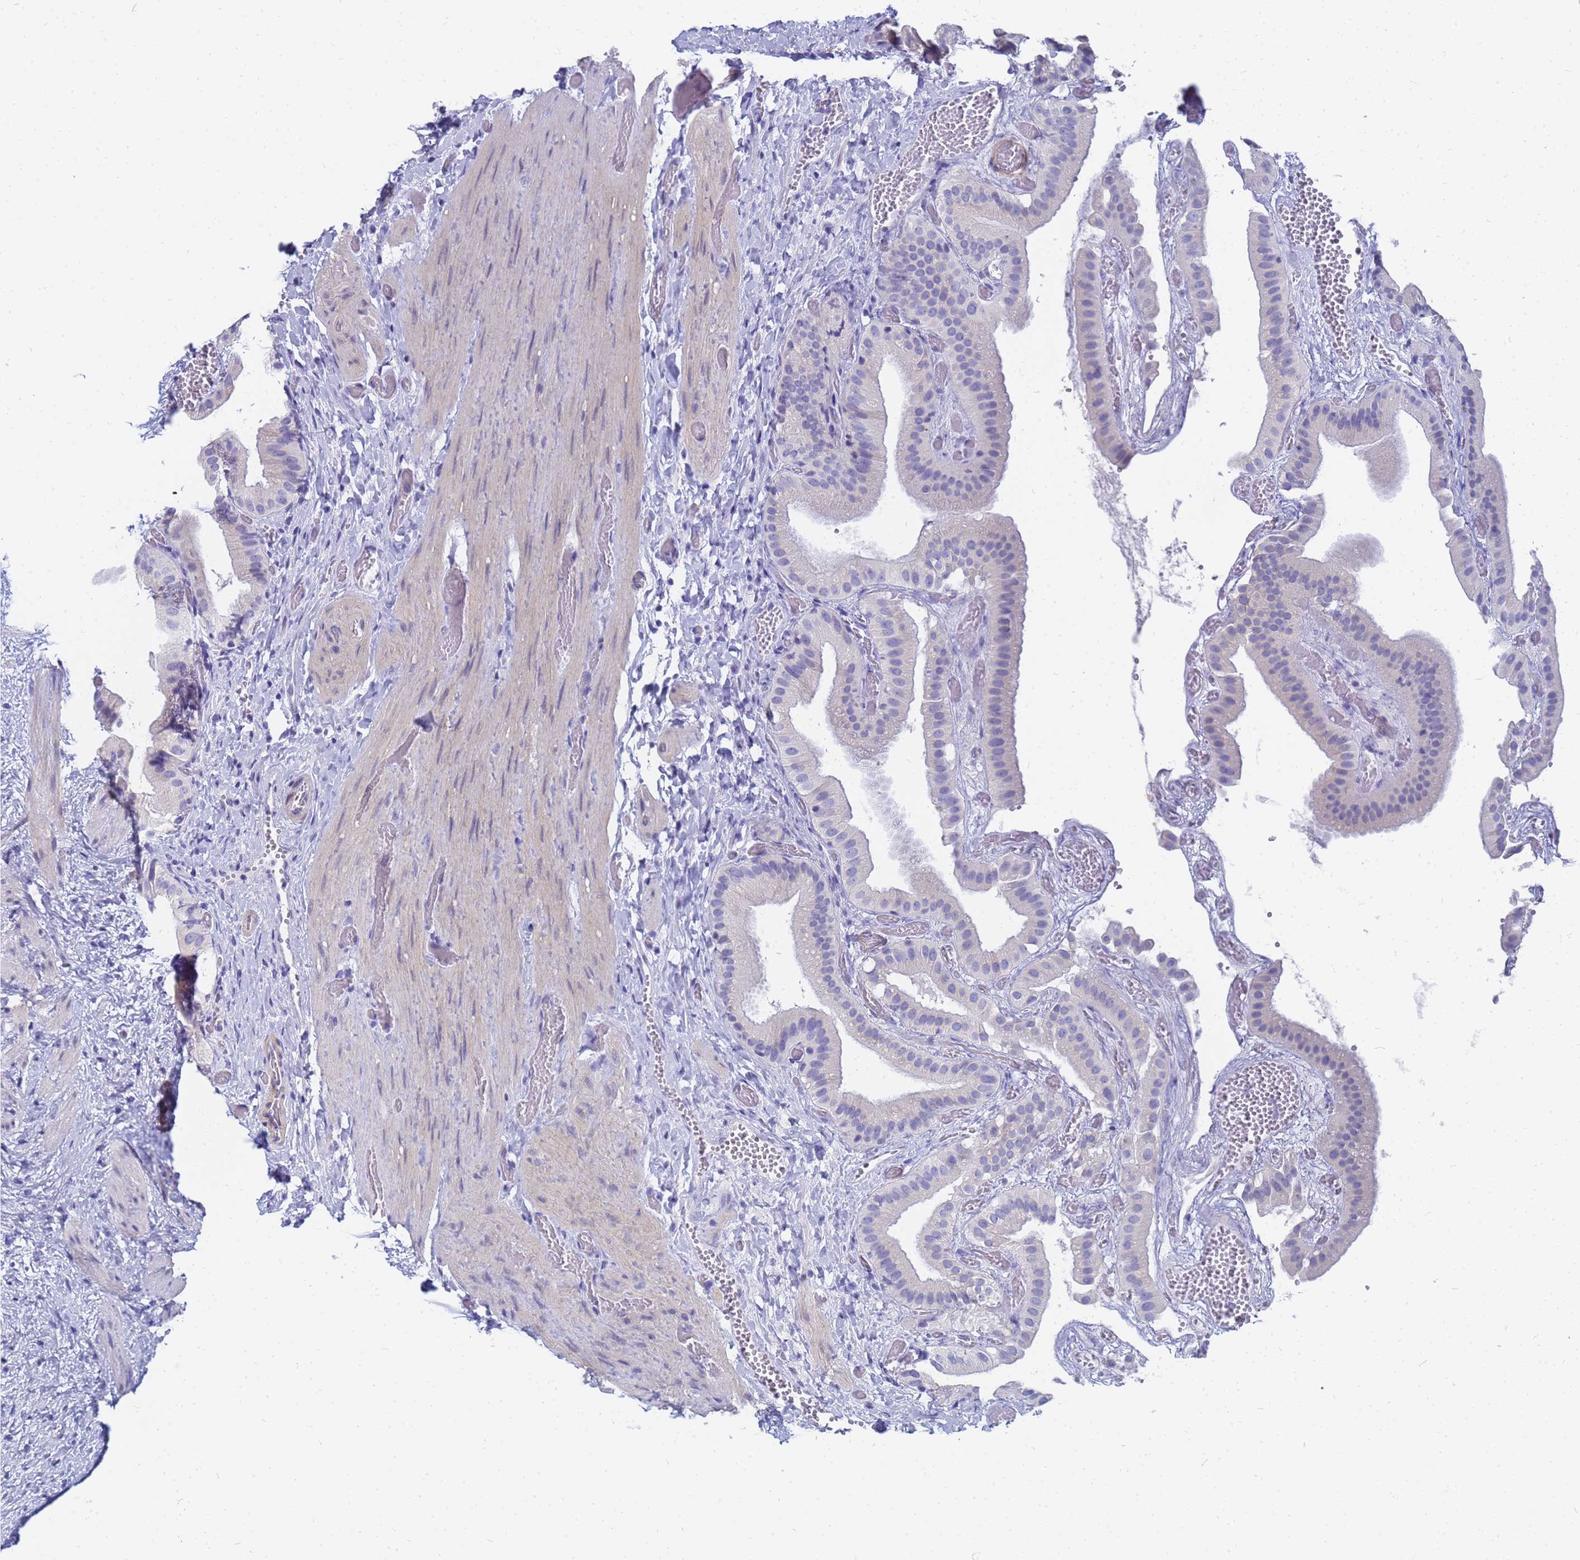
{"staining": {"intensity": "negative", "quantity": "none", "location": "none"}, "tissue": "gallbladder", "cell_type": "Glandular cells", "image_type": "normal", "snomed": [{"axis": "morphology", "description": "Normal tissue, NOS"}, {"axis": "topography", "description": "Gallbladder"}], "caption": "Histopathology image shows no protein expression in glandular cells of benign gallbladder.", "gene": "FAM166B", "patient": {"sex": "female", "age": 64}}